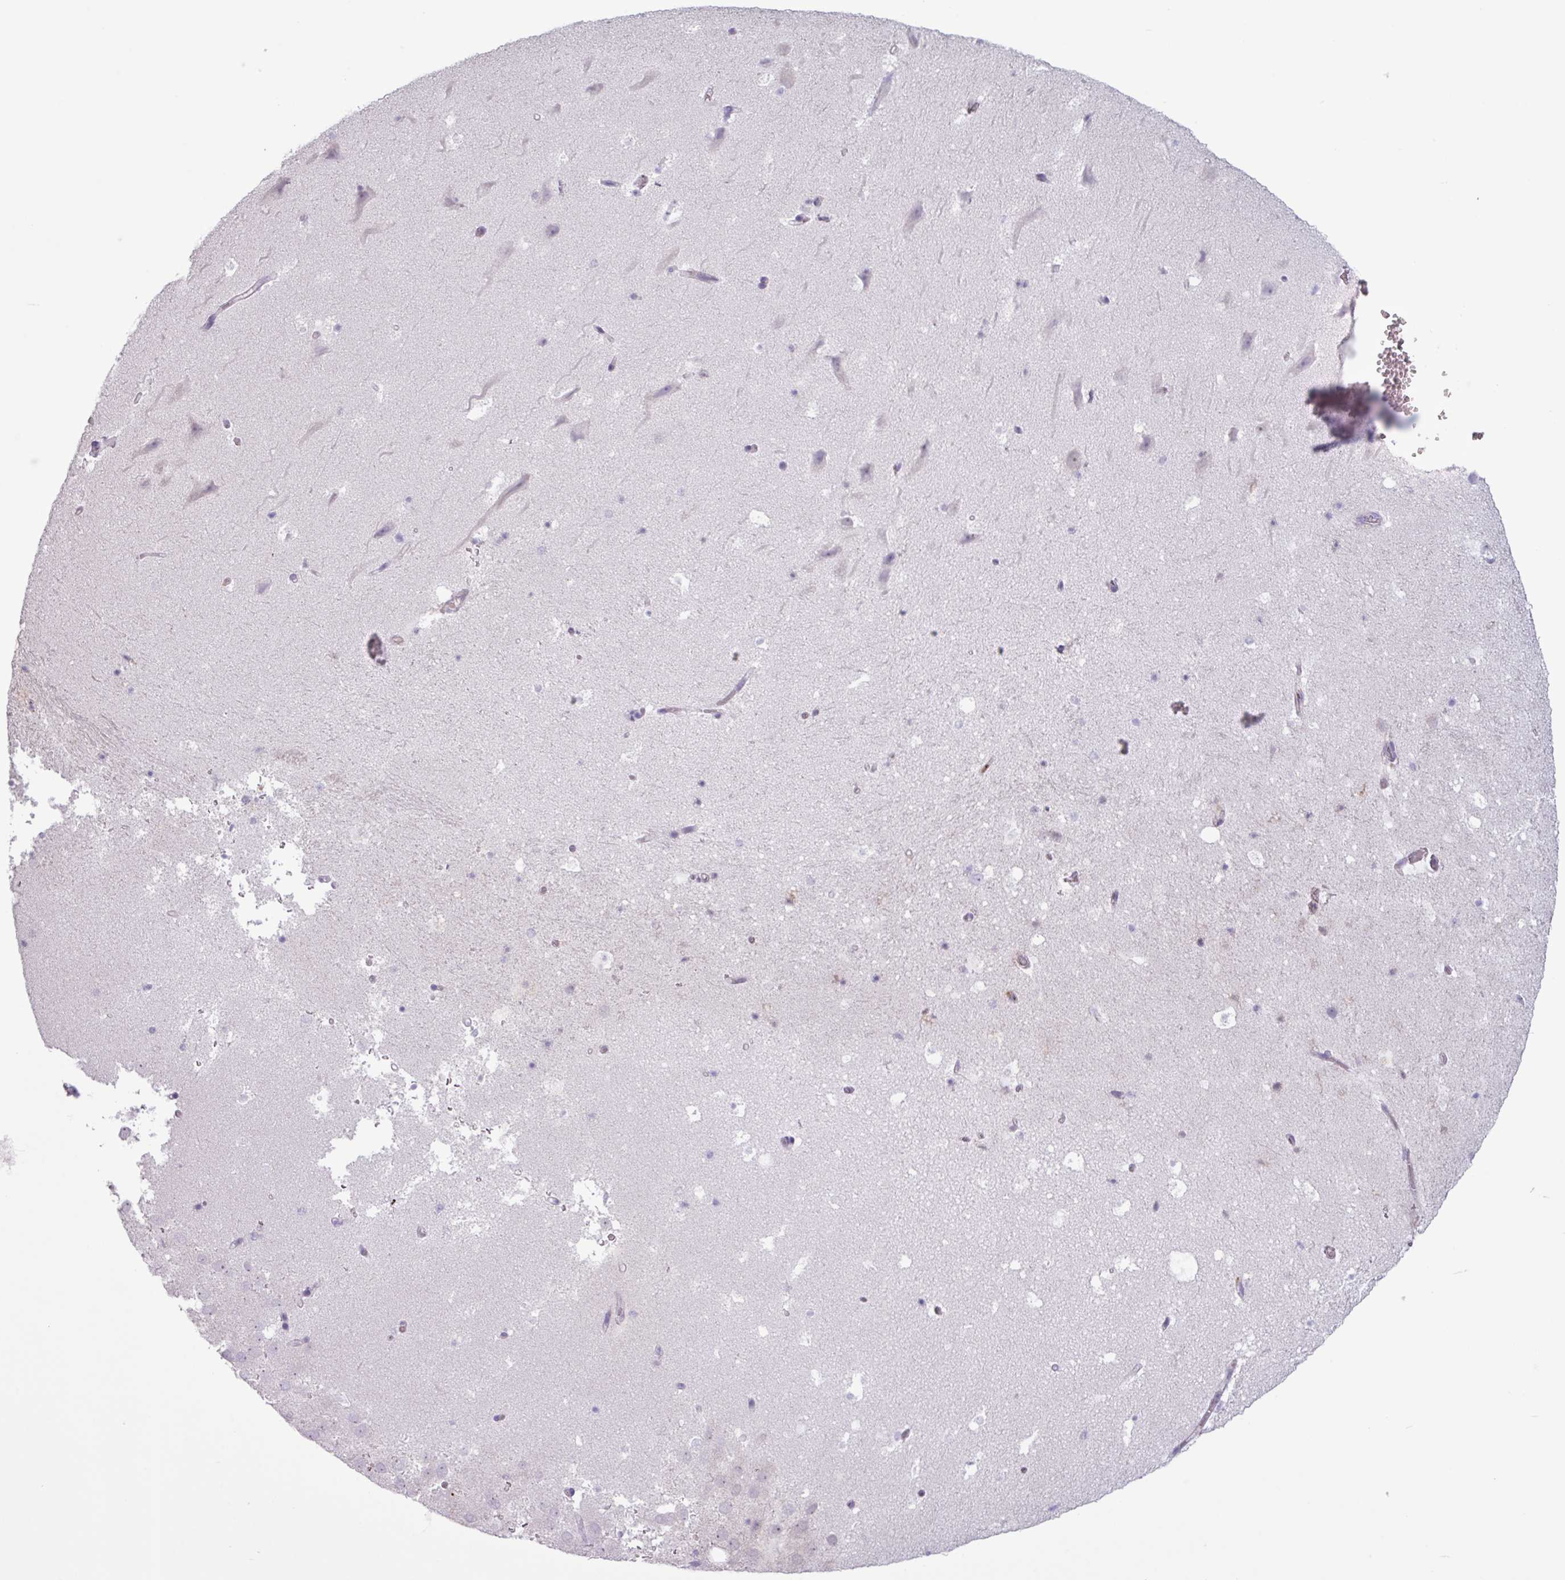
{"staining": {"intensity": "negative", "quantity": "none", "location": "none"}, "tissue": "hippocampus", "cell_type": "Glial cells", "image_type": "normal", "snomed": [{"axis": "morphology", "description": "Normal tissue, NOS"}, {"axis": "topography", "description": "Hippocampus"}], "caption": "The photomicrograph demonstrates no staining of glial cells in unremarkable hippocampus.", "gene": "C4A", "patient": {"sex": "male", "age": 37}}